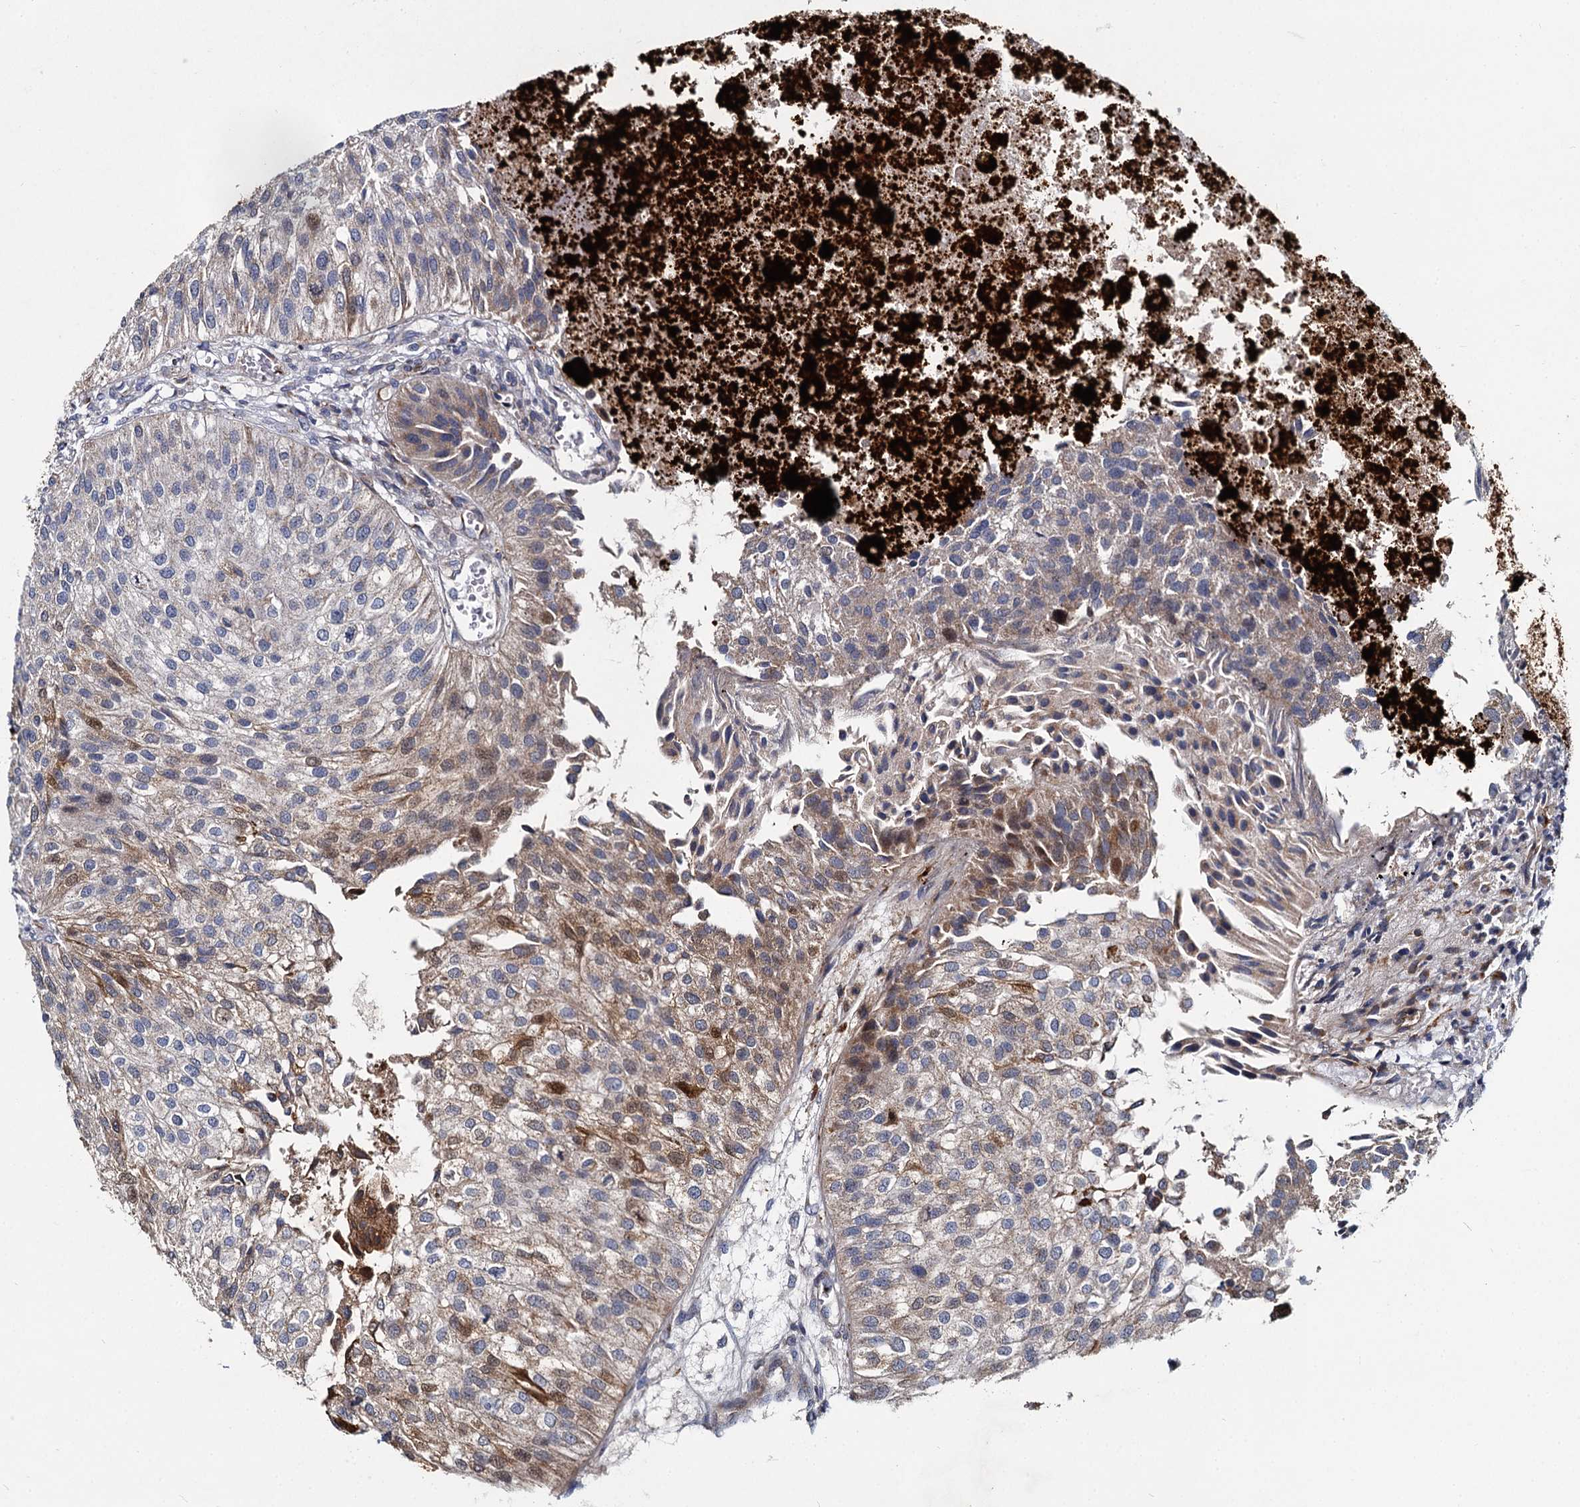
{"staining": {"intensity": "moderate", "quantity": "<25%", "location": "cytoplasmic/membranous"}, "tissue": "urothelial cancer", "cell_type": "Tumor cells", "image_type": "cancer", "snomed": [{"axis": "morphology", "description": "Urothelial carcinoma, Low grade"}, {"axis": "topography", "description": "Urinary bladder"}], "caption": "Moderate cytoplasmic/membranous protein staining is present in about <25% of tumor cells in urothelial cancer. (brown staining indicates protein expression, while blue staining denotes nuclei).", "gene": "DCUN1D2", "patient": {"sex": "female", "age": 89}}